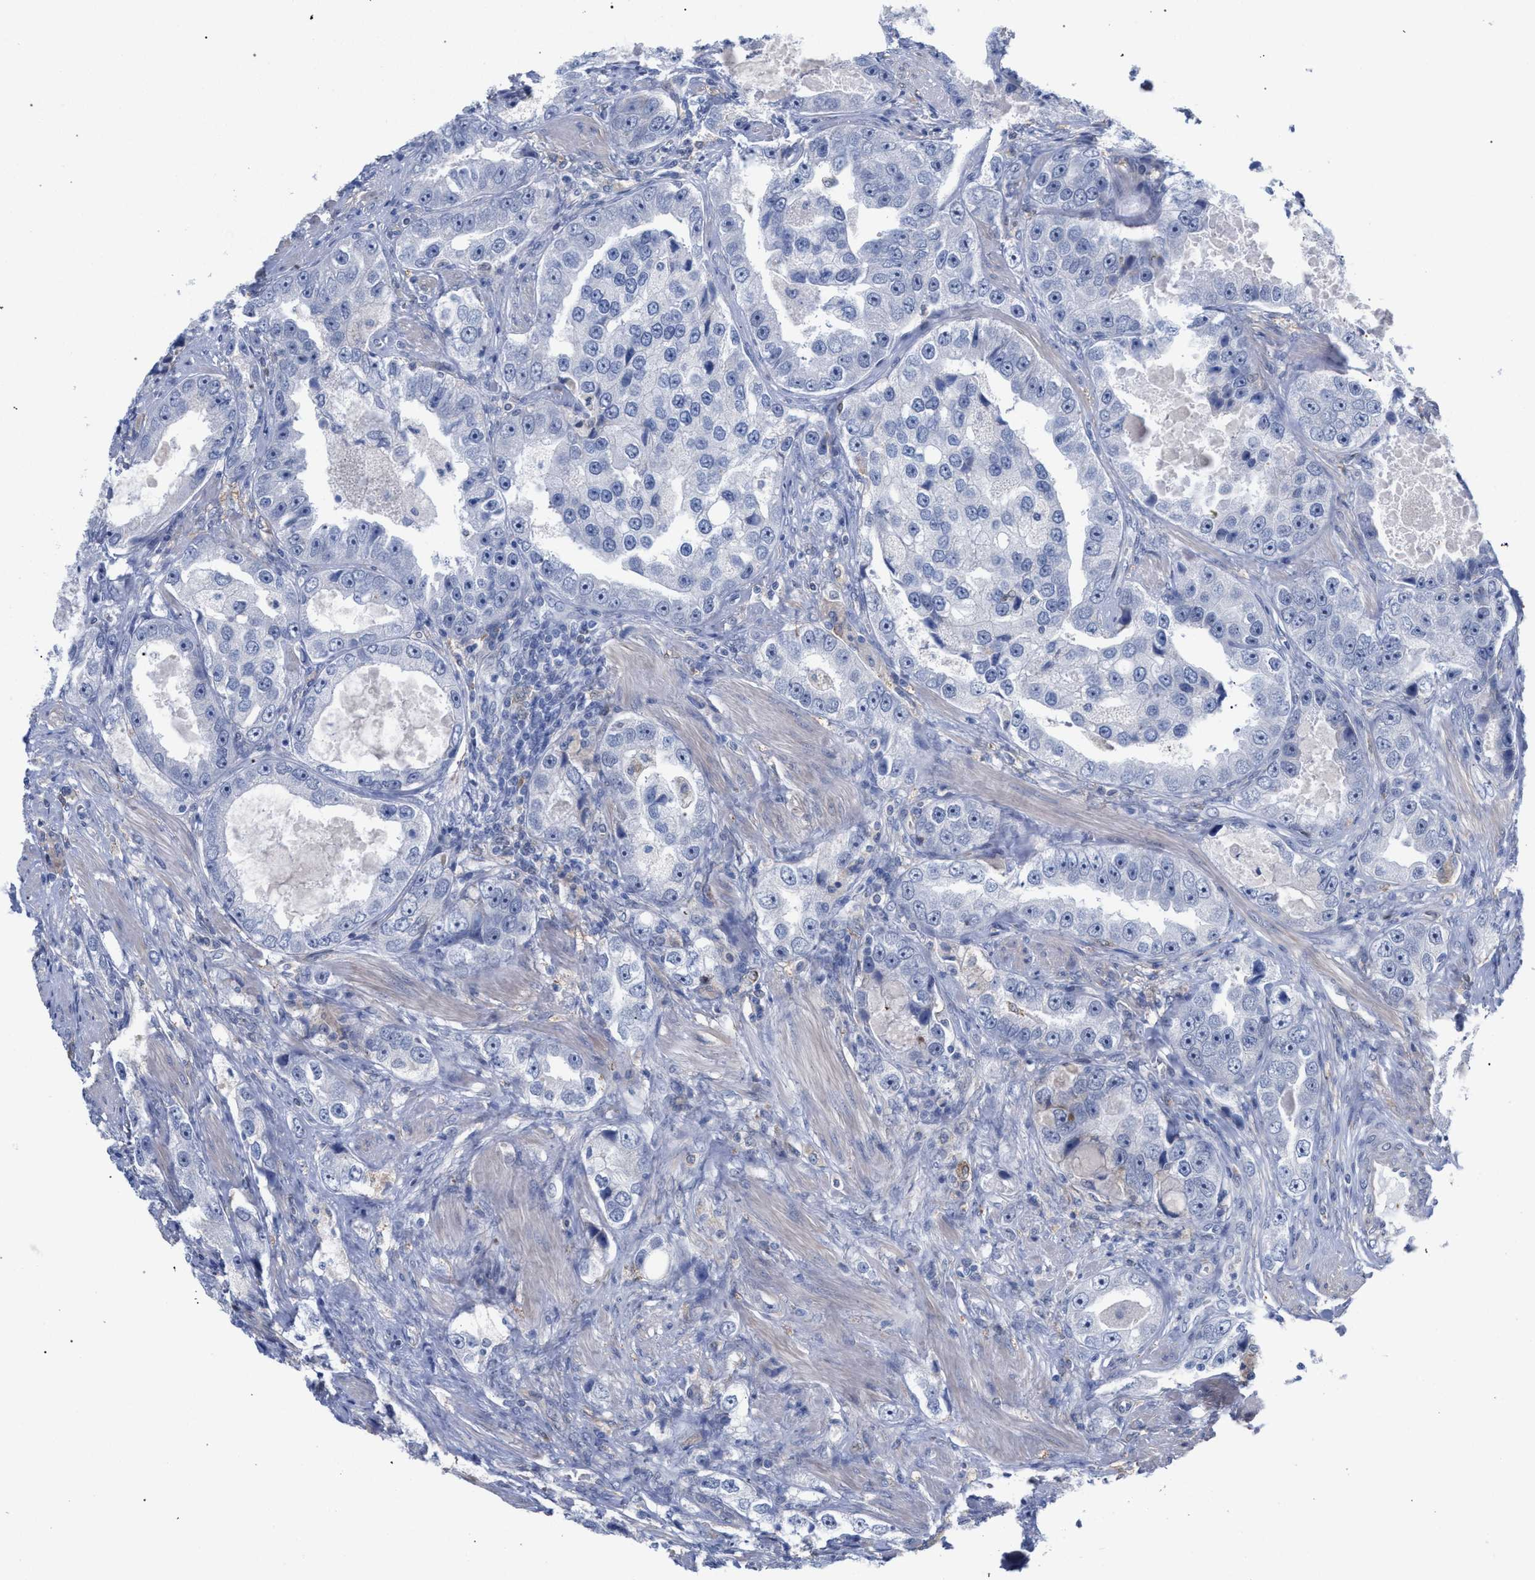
{"staining": {"intensity": "negative", "quantity": "none", "location": "none"}, "tissue": "prostate cancer", "cell_type": "Tumor cells", "image_type": "cancer", "snomed": [{"axis": "morphology", "description": "Adenocarcinoma, High grade"}, {"axis": "topography", "description": "Prostate"}], "caption": "IHC micrograph of neoplastic tissue: human high-grade adenocarcinoma (prostate) stained with DAB displays no significant protein positivity in tumor cells.", "gene": "FHOD3", "patient": {"sex": "male", "age": 63}}